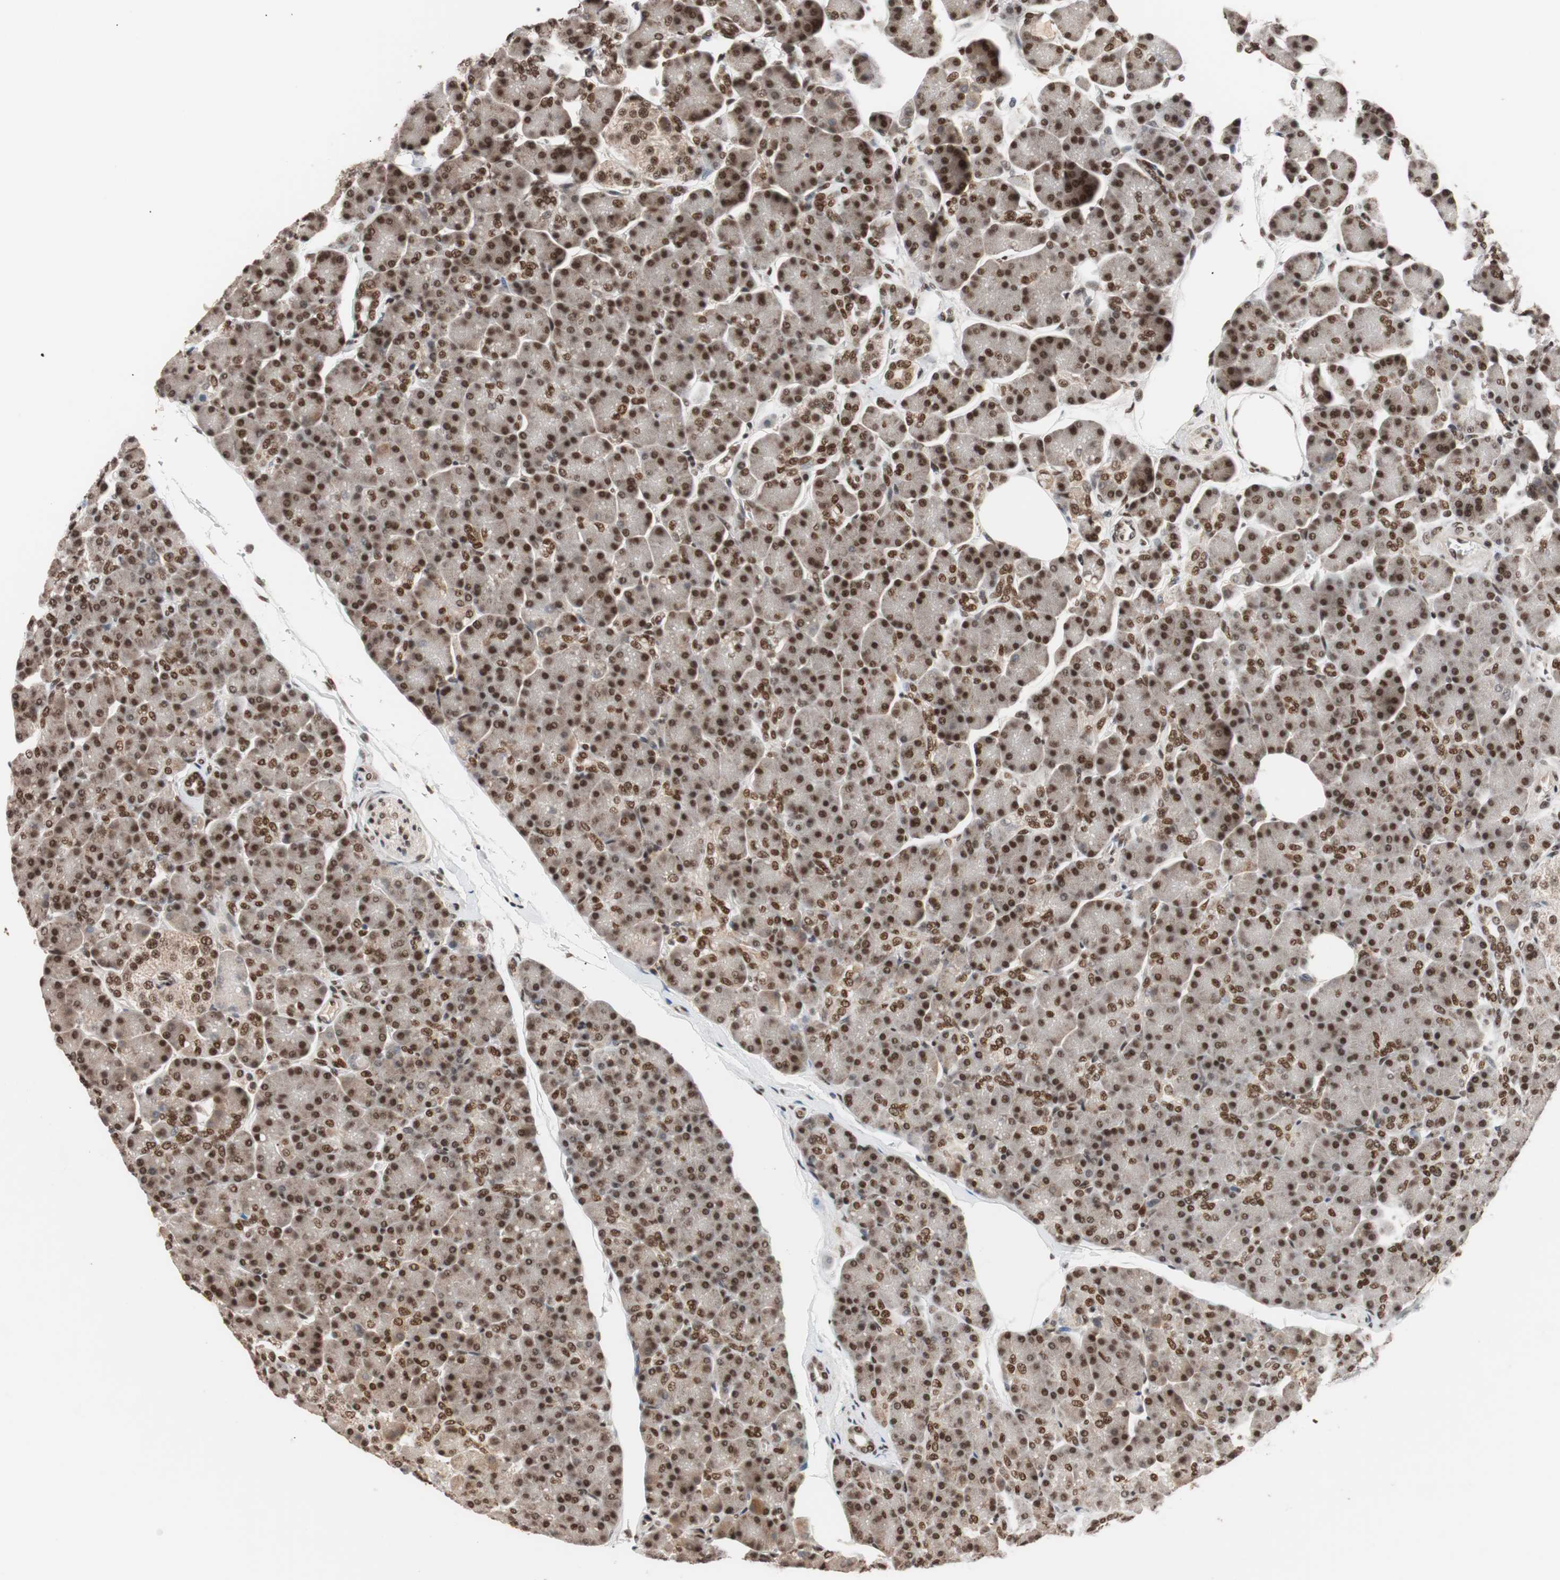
{"staining": {"intensity": "strong", "quantity": ">75%", "location": "nuclear"}, "tissue": "pancreas", "cell_type": "Exocrine glandular cells", "image_type": "normal", "snomed": [{"axis": "morphology", "description": "Normal tissue, NOS"}, {"axis": "topography", "description": "Pancreas"}], "caption": "High-magnification brightfield microscopy of unremarkable pancreas stained with DAB (3,3'-diaminobenzidine) (brown) and counterstained with hematoxylin (blue). exocrine glandular cells exhibit strong nuclear staining is seen in approximately>75% of cells.", "gene": "CHAMP1", "patient": {"sex": "female", "age": 43}}